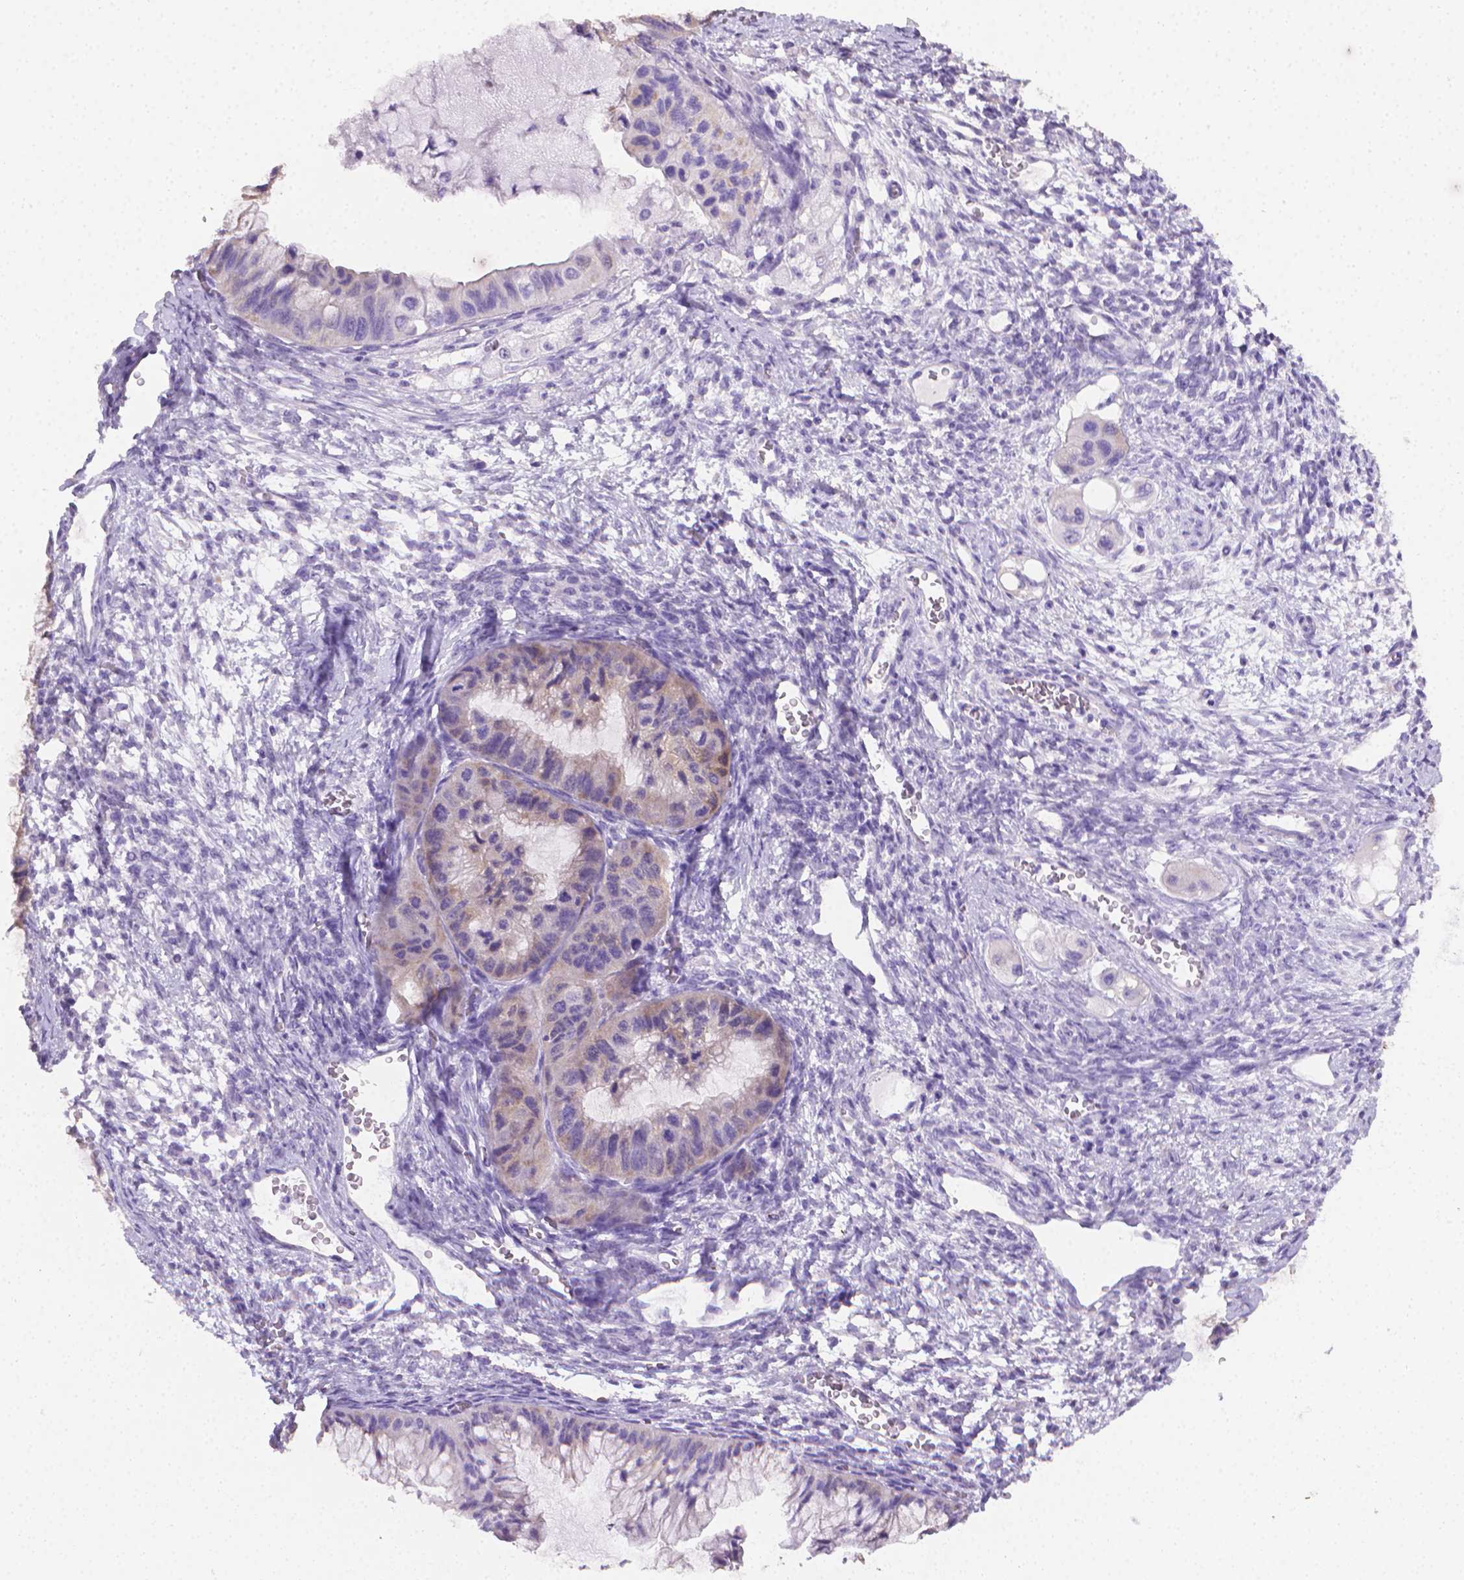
{"staining": {"intensity": "weak", "quantity": "<25%", "location": "cytoplasmic/membranous"}, "tissue": "ovarian cancer", "cell_type": "Tumor cells", "image_type": "cancer", "snomed": [{"axis": "morphology", "description": "Cystadenocarcinoma, mucinous, NOS"}, {"axis": "topography", "description": "Ovary"}], "caption": "Tumor cells are negative for protein expression in human ovarian cancer.", "gene": "PNMA2", "patient": {"sex": "female", "age": 72}}